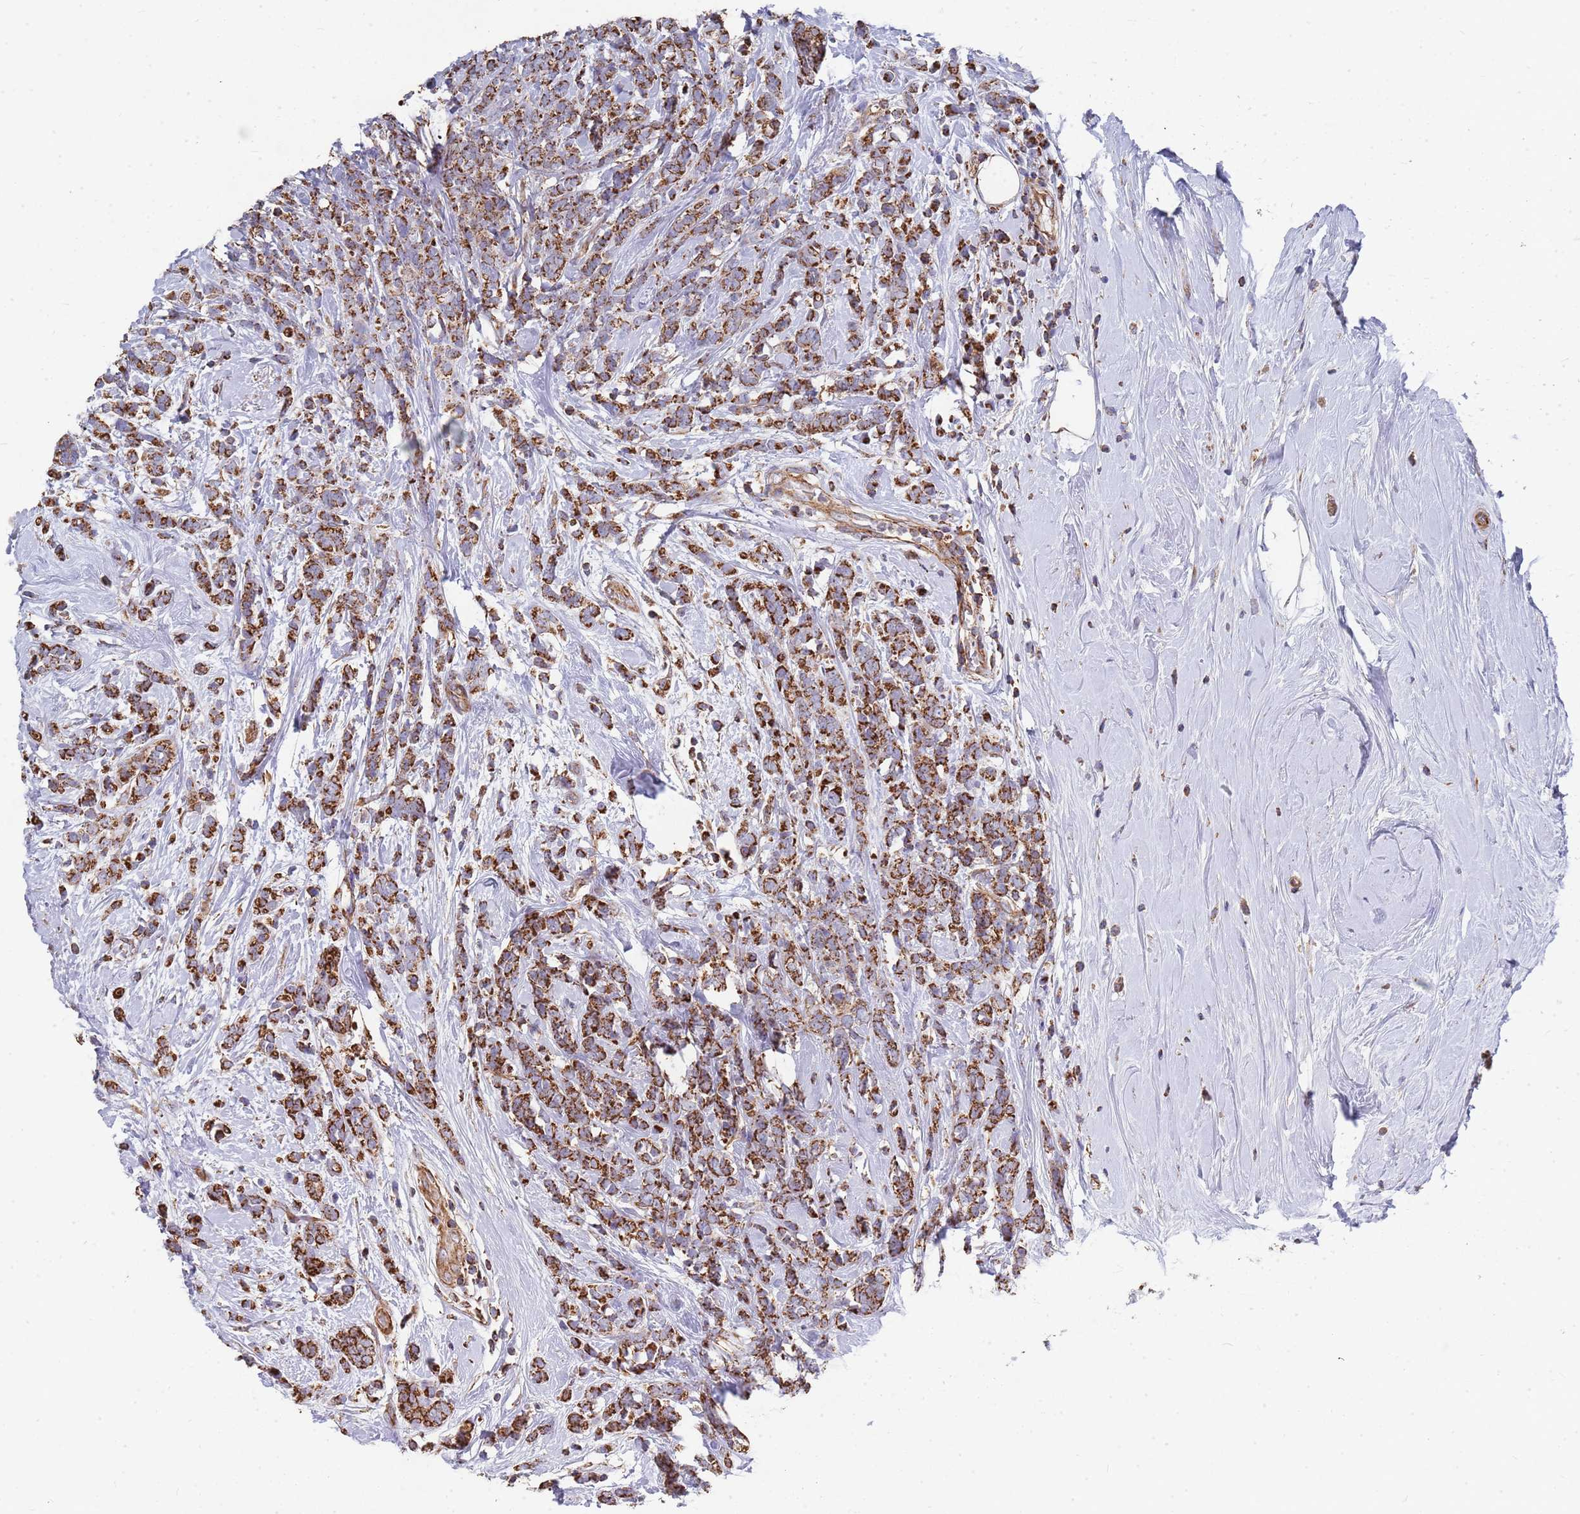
{"staining": {"intensity": "strong", "quantity": ">75%", "location": "cytoplasmic/membranous"}, "tissue": "breast cancer", "cell_type": "Tumor cells", "image_type": "cancer", "snomed": [{"axis": "morphology", "description": "Lobular carcinoma"}, {"axis": "topography", "description": "Breast"}], "caption": "A photomicrograph showing strong cytoplasmic/membranous staining in about >75% of tumor cells in breast lobular carcinoma, as visualized by brown immunohistochemical staining.", "gene": "WDFY3", "patient": {"sex": "female", "age": 58}}